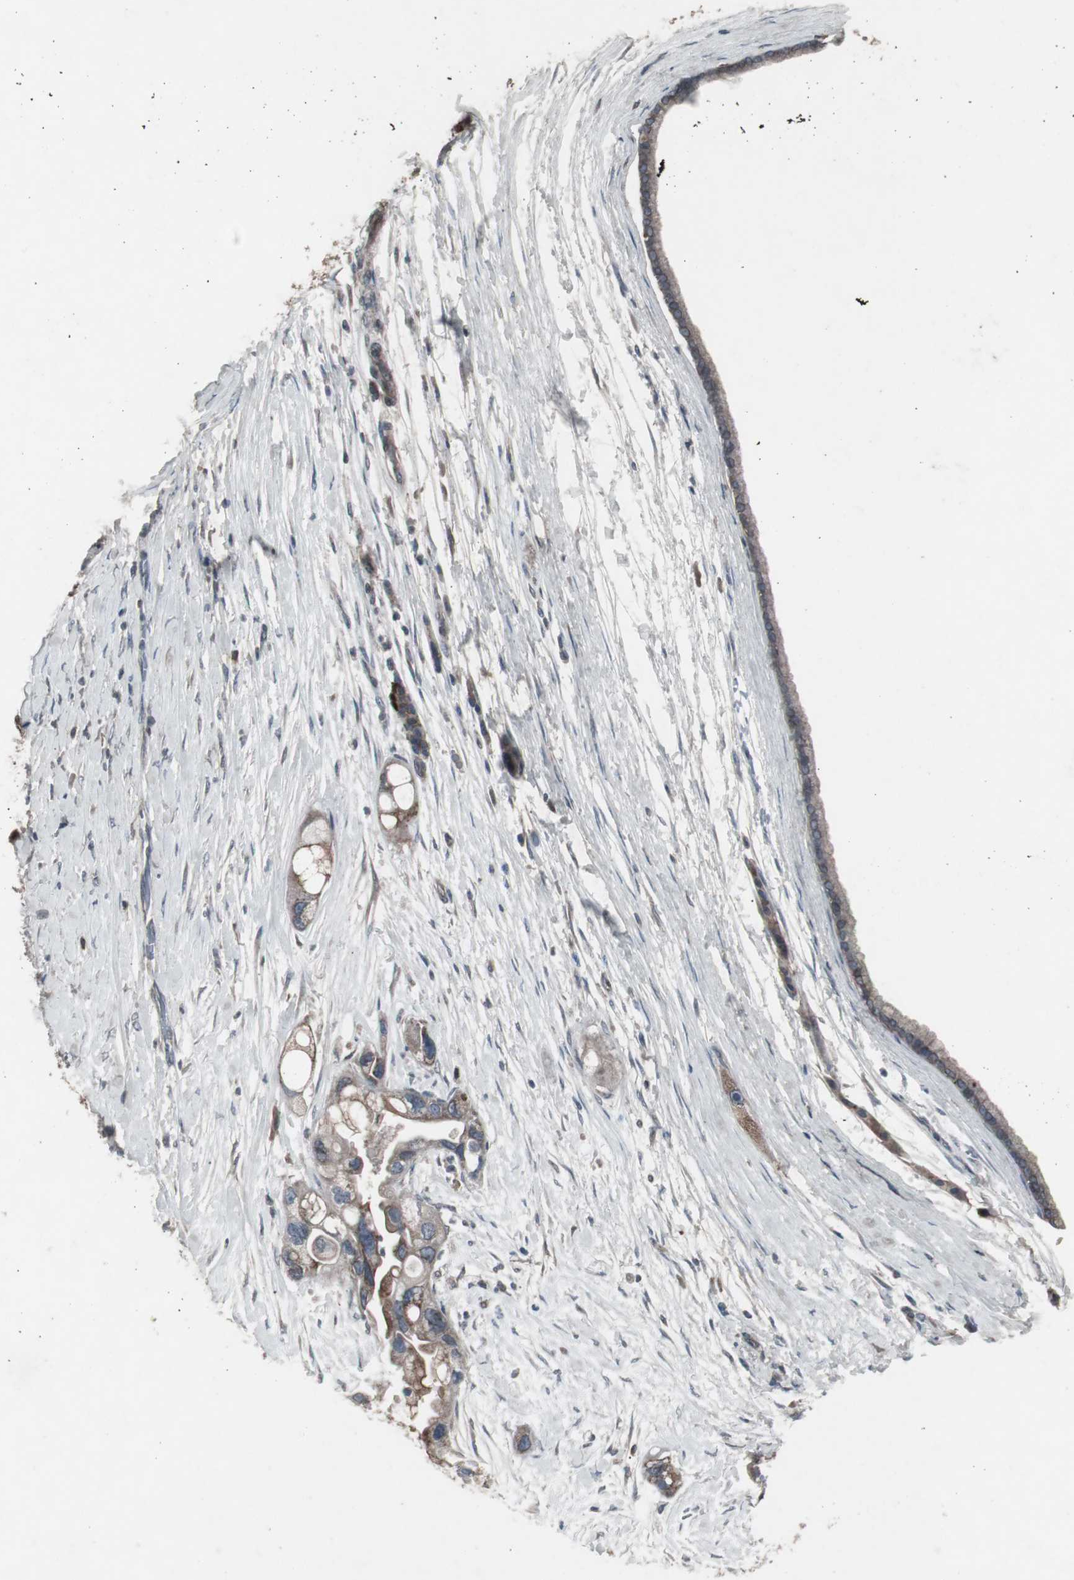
{"staining": {"intensity": "weak", "quantity": "<25%", "location": "cytoplasmic/membranous"}, "tissue": "pancreatic cancer", "cell_type": "Tumor cells", "image_type": "cancer", "snomed": [{"axis": "morphology", "description": "Adenocarcinoma, NOS"}, {"axis": "topography", "description": "Pancreas"}], "caption": "Protein analysis of pancreatic cancer (adenocarcinoma) reveals no significant positivity in tumor cells.", "gene": "SSTR2", "patient": {"sex": "female", "age": 77}}